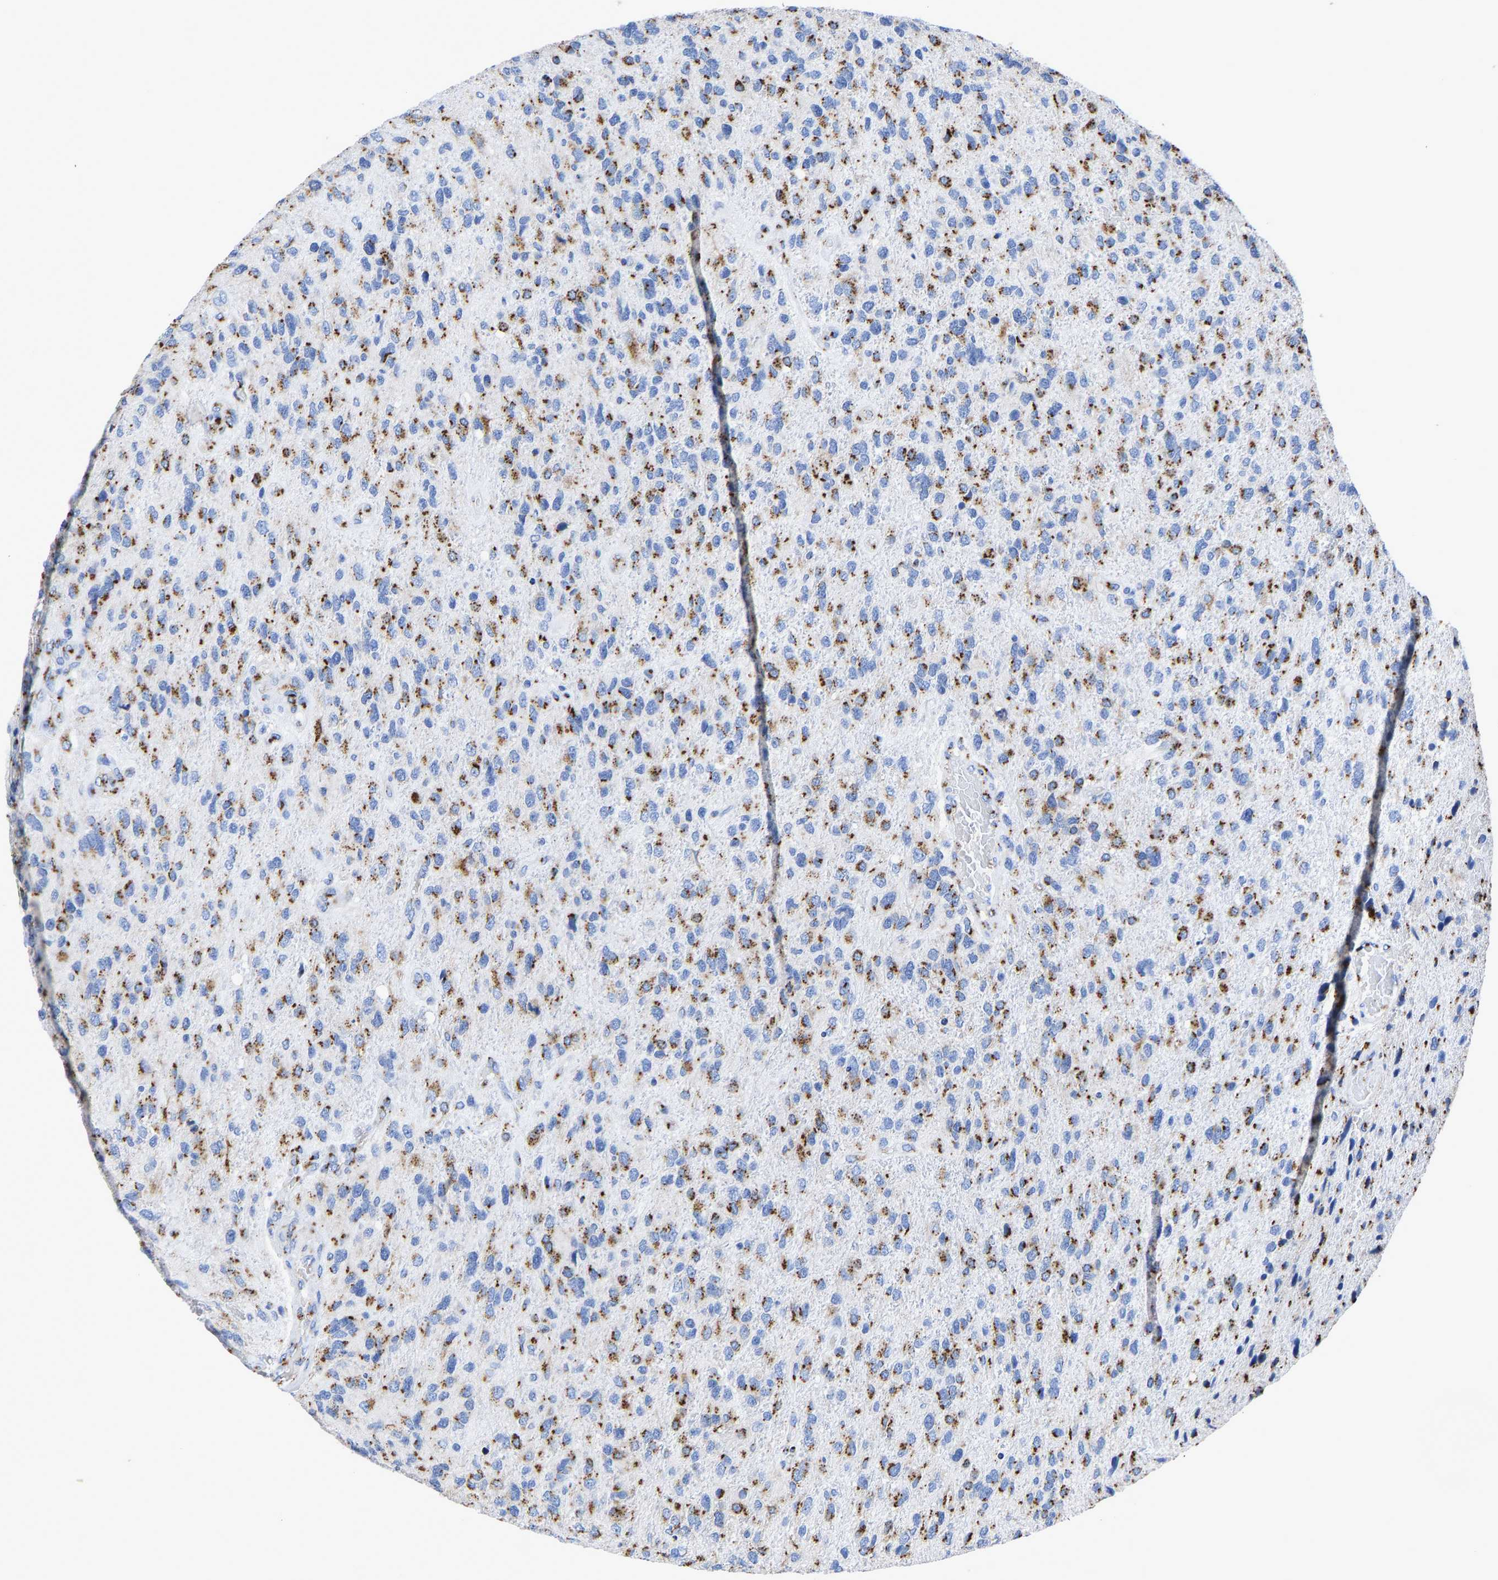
{"staining": {"intensity": "strong", "quantity": ">75%", "location": "cytoplasmic/membranous"}, "tissue": "glioma", "cell_type": "Tumor cells", "image_type": "cancer", "snomed": [{"axis": "morphology", "description": "Glioma, malignant, High grade"}, {"axis": "topography", "description": "Brain"}], "caption": "Glioma stained for a protein (brown) demonstrates strong cytoplasmic/membranous positive staining in approximately >75% of tumor cells.", "gene": "TMEM87A", "patient": {"sex": "female", "age": 58}}